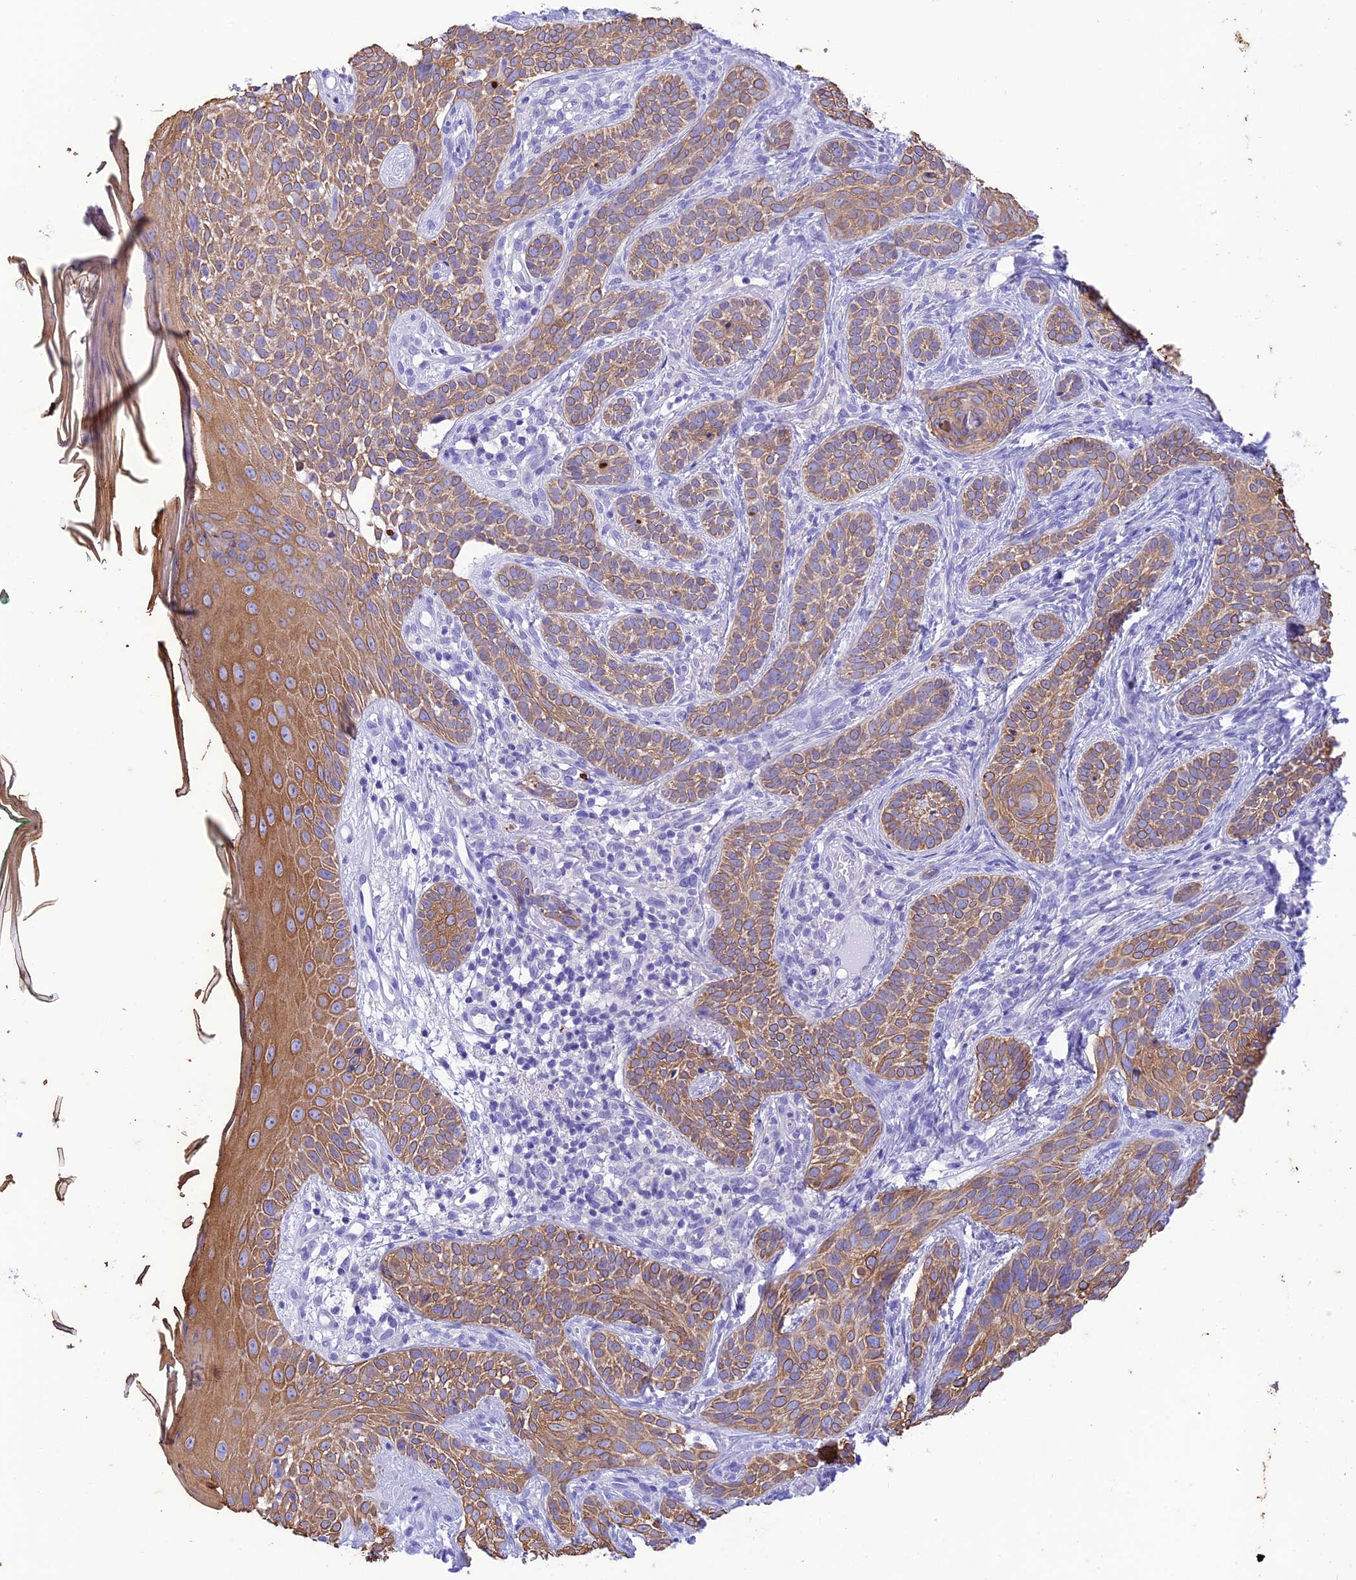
{"staining": {"intensity": "moderate", "quantity": ">75%", "location": "cytoplasmic/membranous"}, "tissue": "skin cancer", "cell_type": "Tumor cells", "image_type": "cancer", "snomed": [{"axis": "morphology", "description": "Basal cell carcinoma"}, {"axis": "topography", "description": "Skin"}], "caption": "A micrograph showing moderate cytoplasmic/membranous positivity in approximately >75% of tumor cells in skin cancer, as visualized by brown immunohistochemical staining.", "gene": "VPS52", "patient": {"sex": "male", "age": 71}}